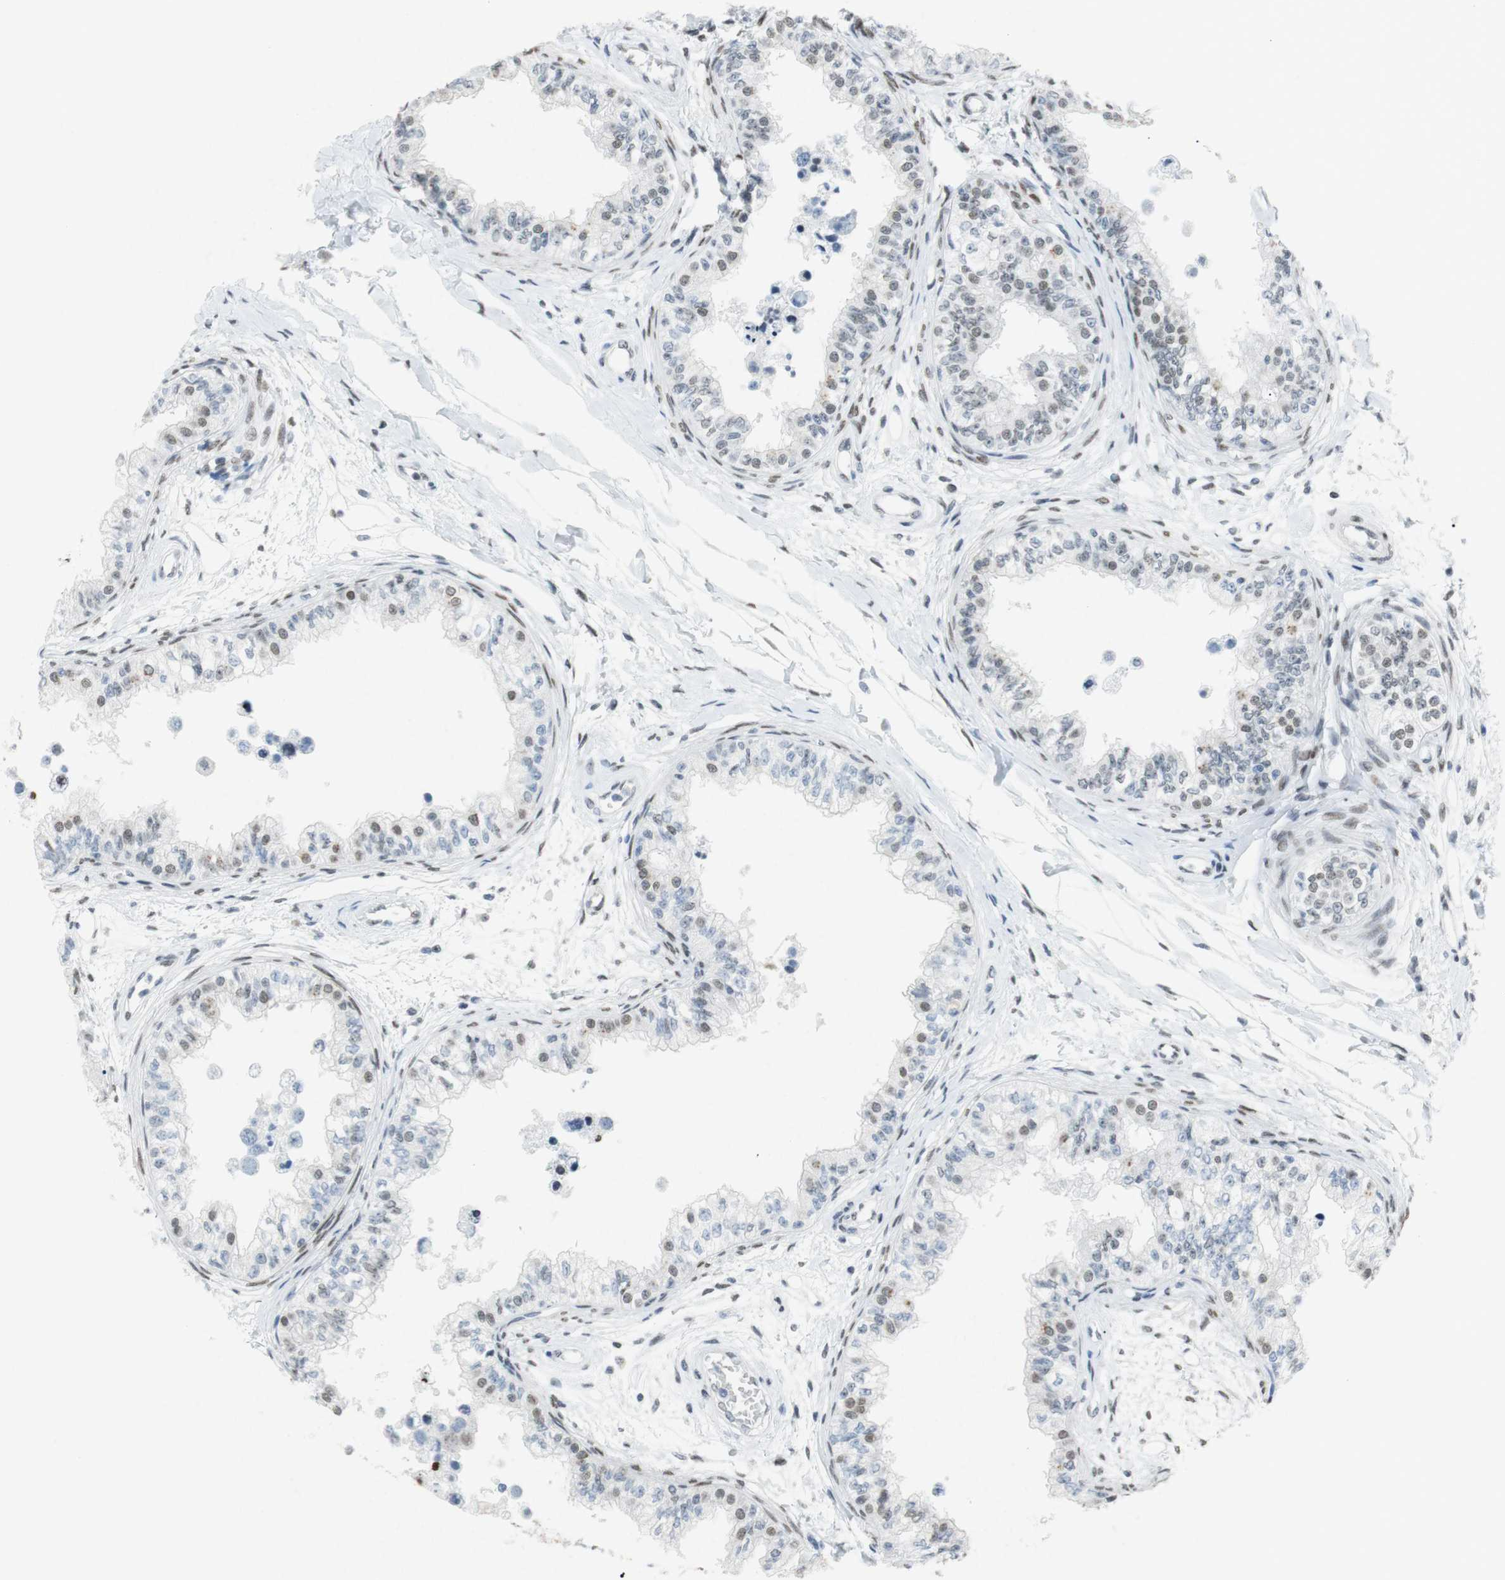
{"staining": {"intensity": "moderate", "quantity": "25%-75%", "location": "nuclear"}, "tissue": "epididymis", "cell_type": "Glandular cells", "image_type": "normal", "snomed": [{"axis": "morphology", "description": "Normal tissue, NOS"}, {"axis": "morphology", "description": "Adenocarcinoma, metastatic, NOS"}, {"axis": "topography", "description": "Testis"}, {"axis": "topography", "description": "Epididymis"}], "caption": "Immunohistochemistry (IHC) of benign human epididymis exhibits medium levels of moderate nuclear expression in approximately 25%-75% of glandular cells.", "gene": "BMI1", "patient": {"sex": "male", "age": 26}}